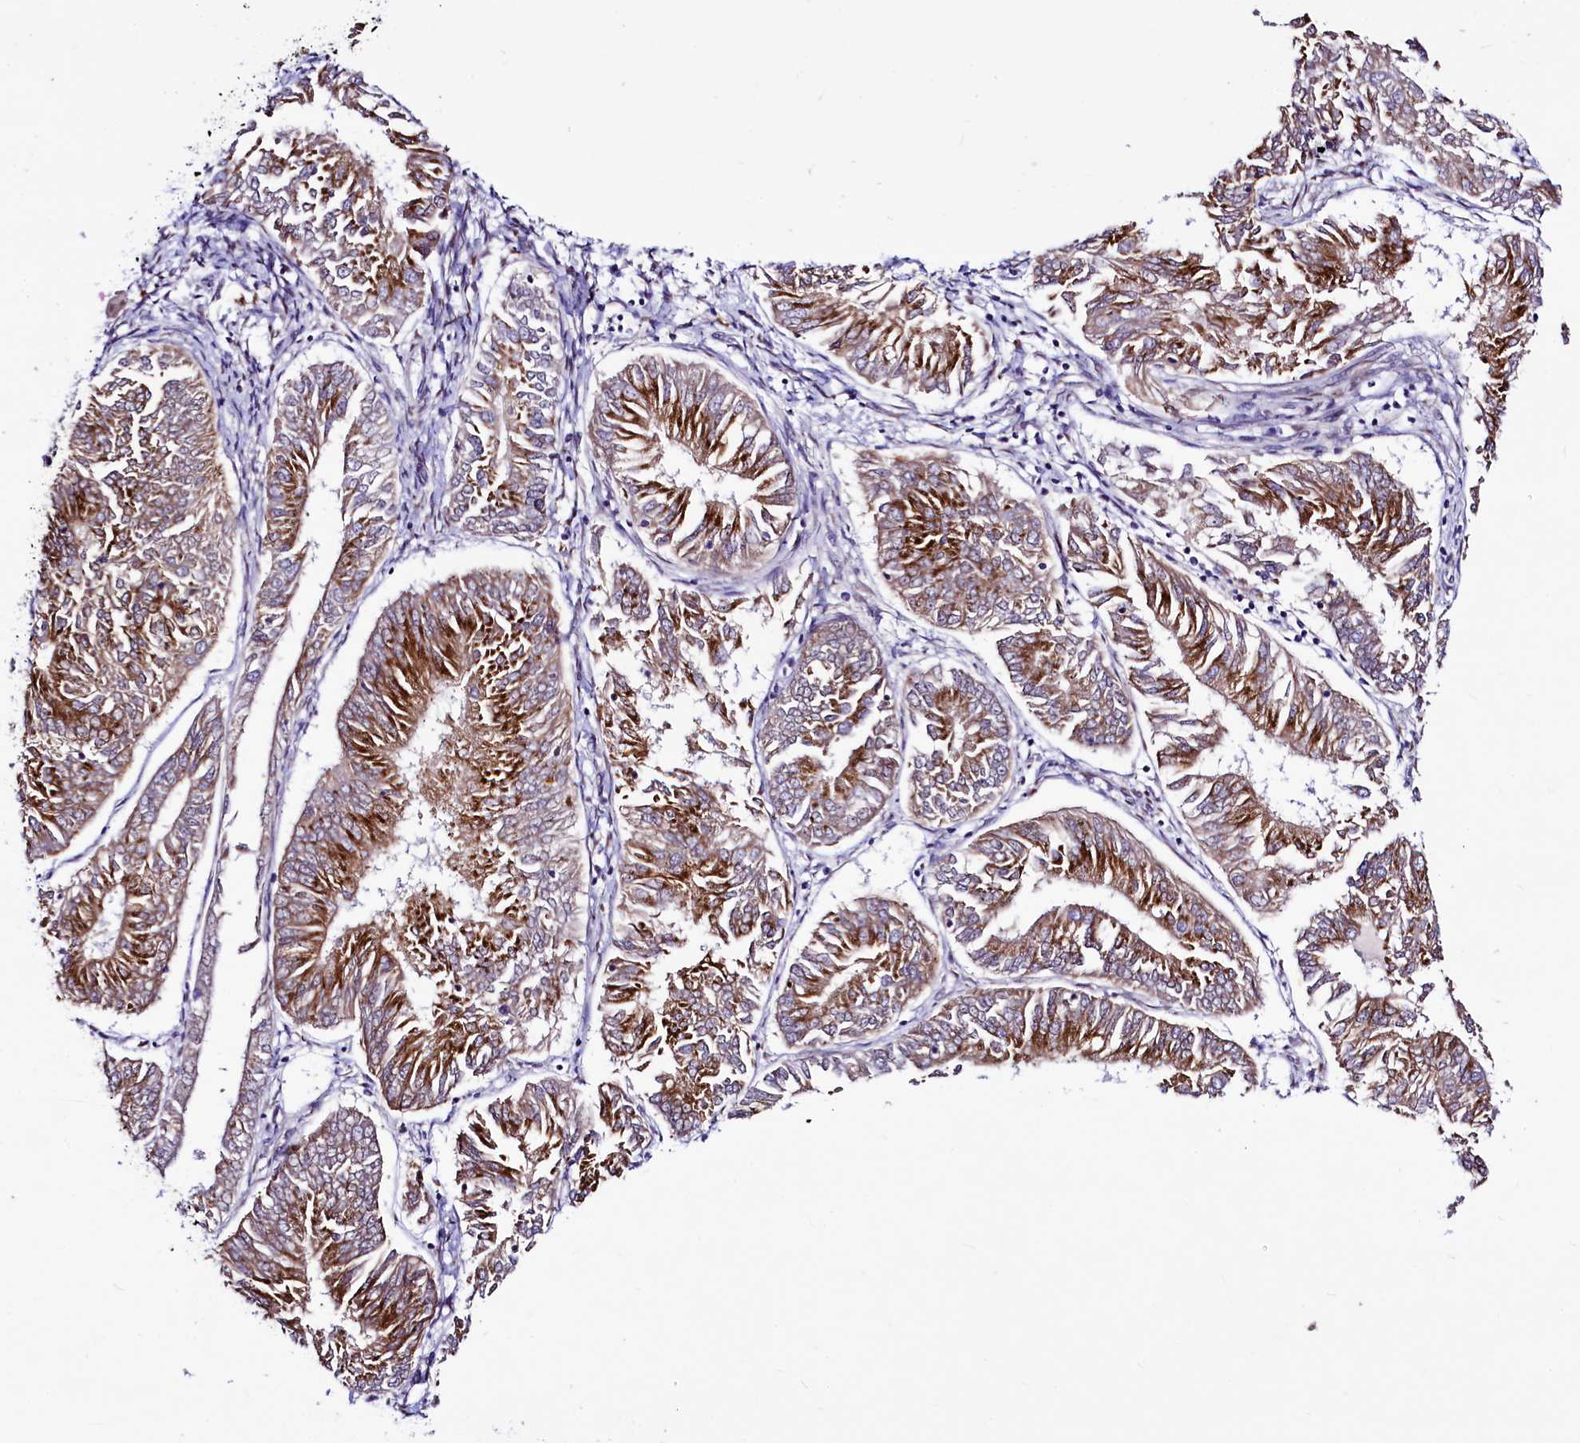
{"staining": {"intensity": "strong", "quantity": "25%-75%", "location": "cytoplasmic/membranous"}, "tissue": "endometrial cancer", "cell_type": "Tumor cells", "image_type": "cancer", "snomed": [{"axis": "morphology", "description": "Adenocarcinoma, NOS"}, {"axis": "topography", "description": "Endometrium"}], "caption": "Protein expression analysis of endometrial cancer reveals strong cytoplasmic/membranous positivity in approximately 25%-75% of tumor cells. (DAB (3,3'-diaminobenzidine) IHC, brown staining for protein, blue staining for nuclei).", "gene": "LEUTX", "patient": {"sex": "female", "age": 58}}